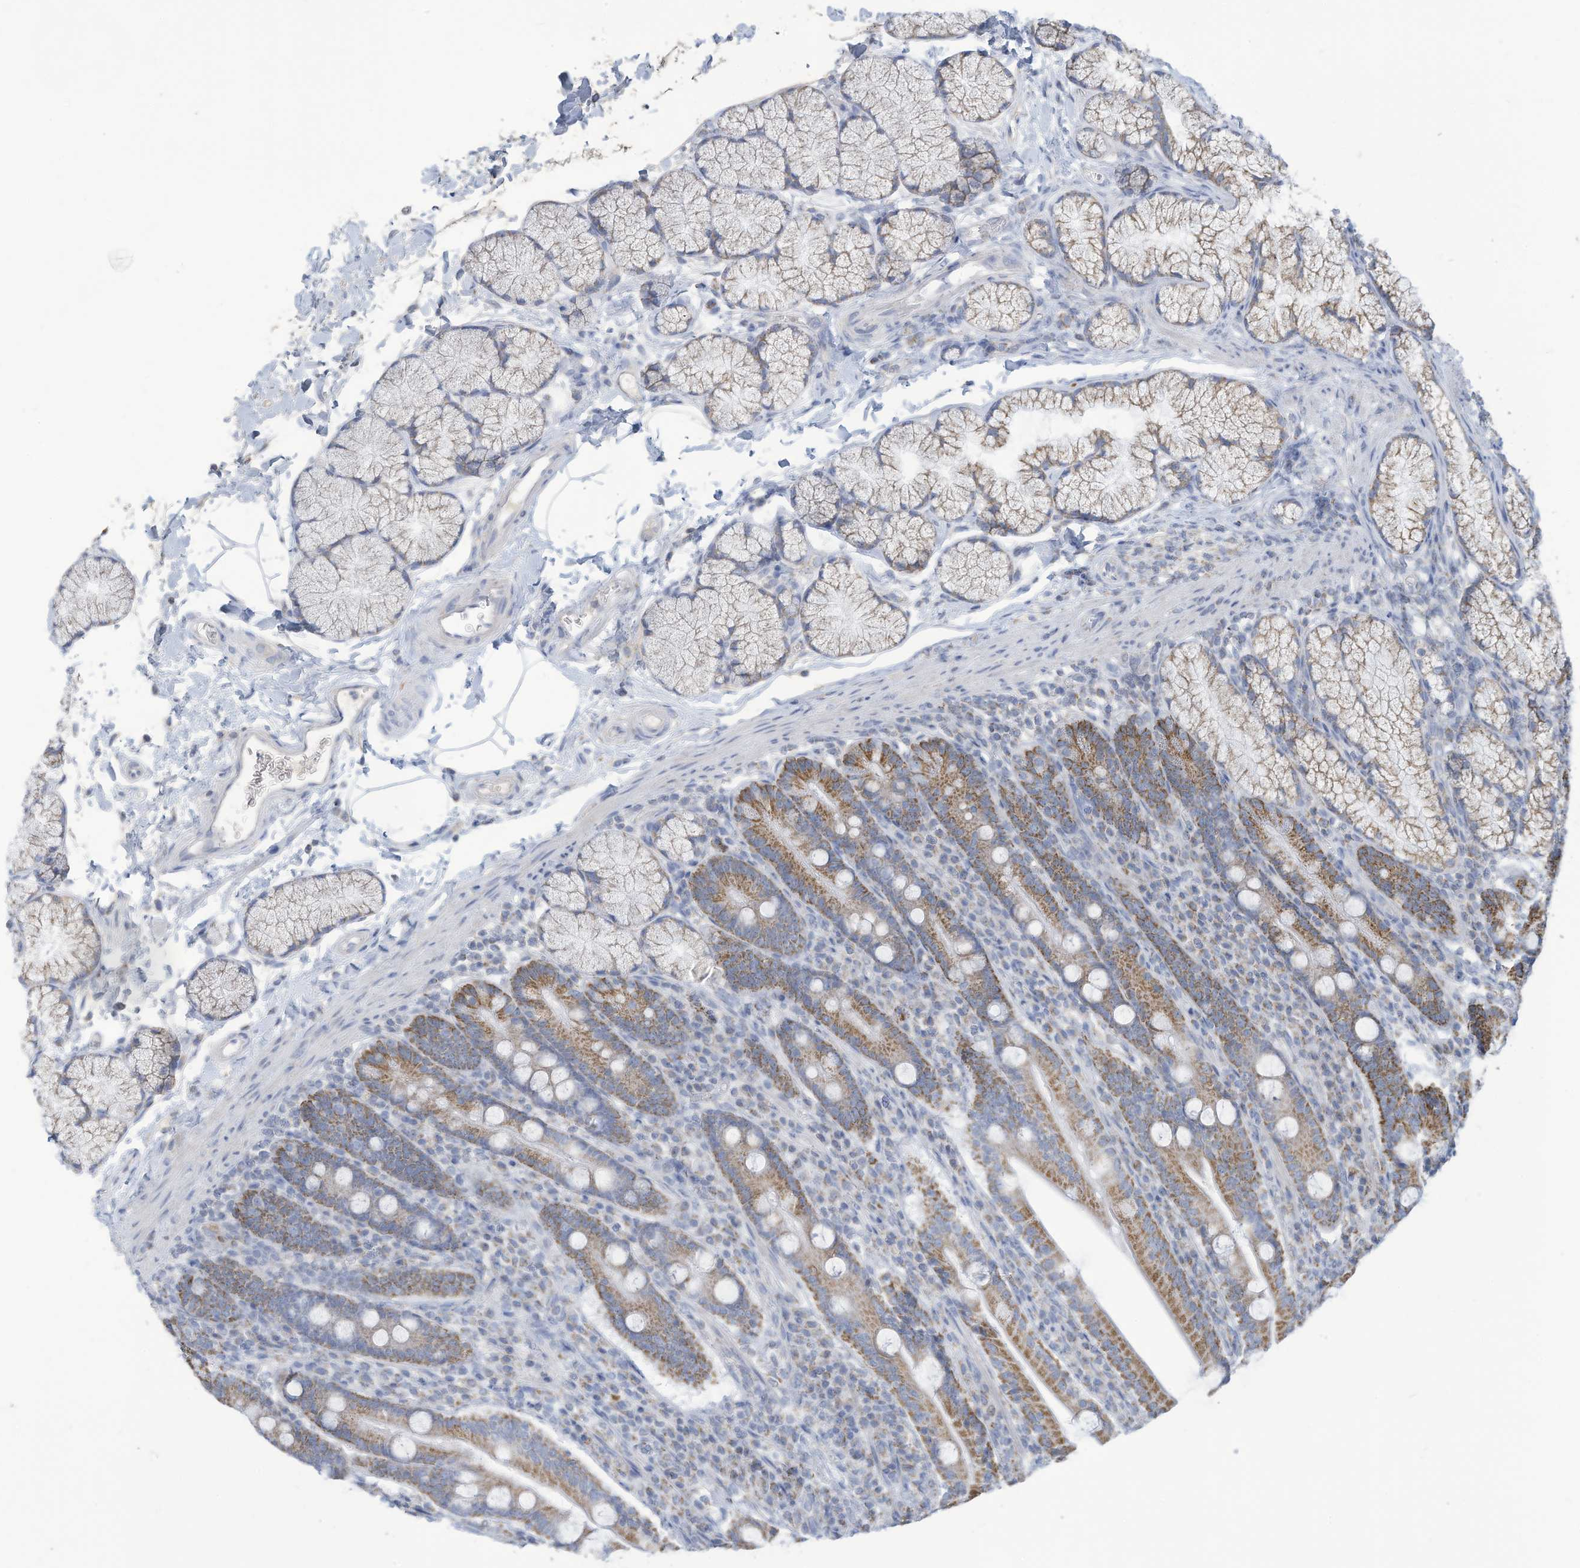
{"staining": {"intensity": "moderate", "quantity": "25%-75%", "location": "cytoplasmic/membranous"}, "tissue": "duodenum", "cell_type": "Glandular cells", "image_type": "normal", "snomed": [{"axis": "morphology", "description": "Normal tissue, NOS"}, {"axis": "topography", "description": "Duodenum"}], "caption": "Immunohistochemistry micrograph of normal duodenum stained for a protein (brown), which demonstrates medium levels of moderate cytoplasmic/membranous positivity in approximately 25%-75% of glandular cells.", "gene": "NLN", "patient": {"sex": "male", "age": 35}}